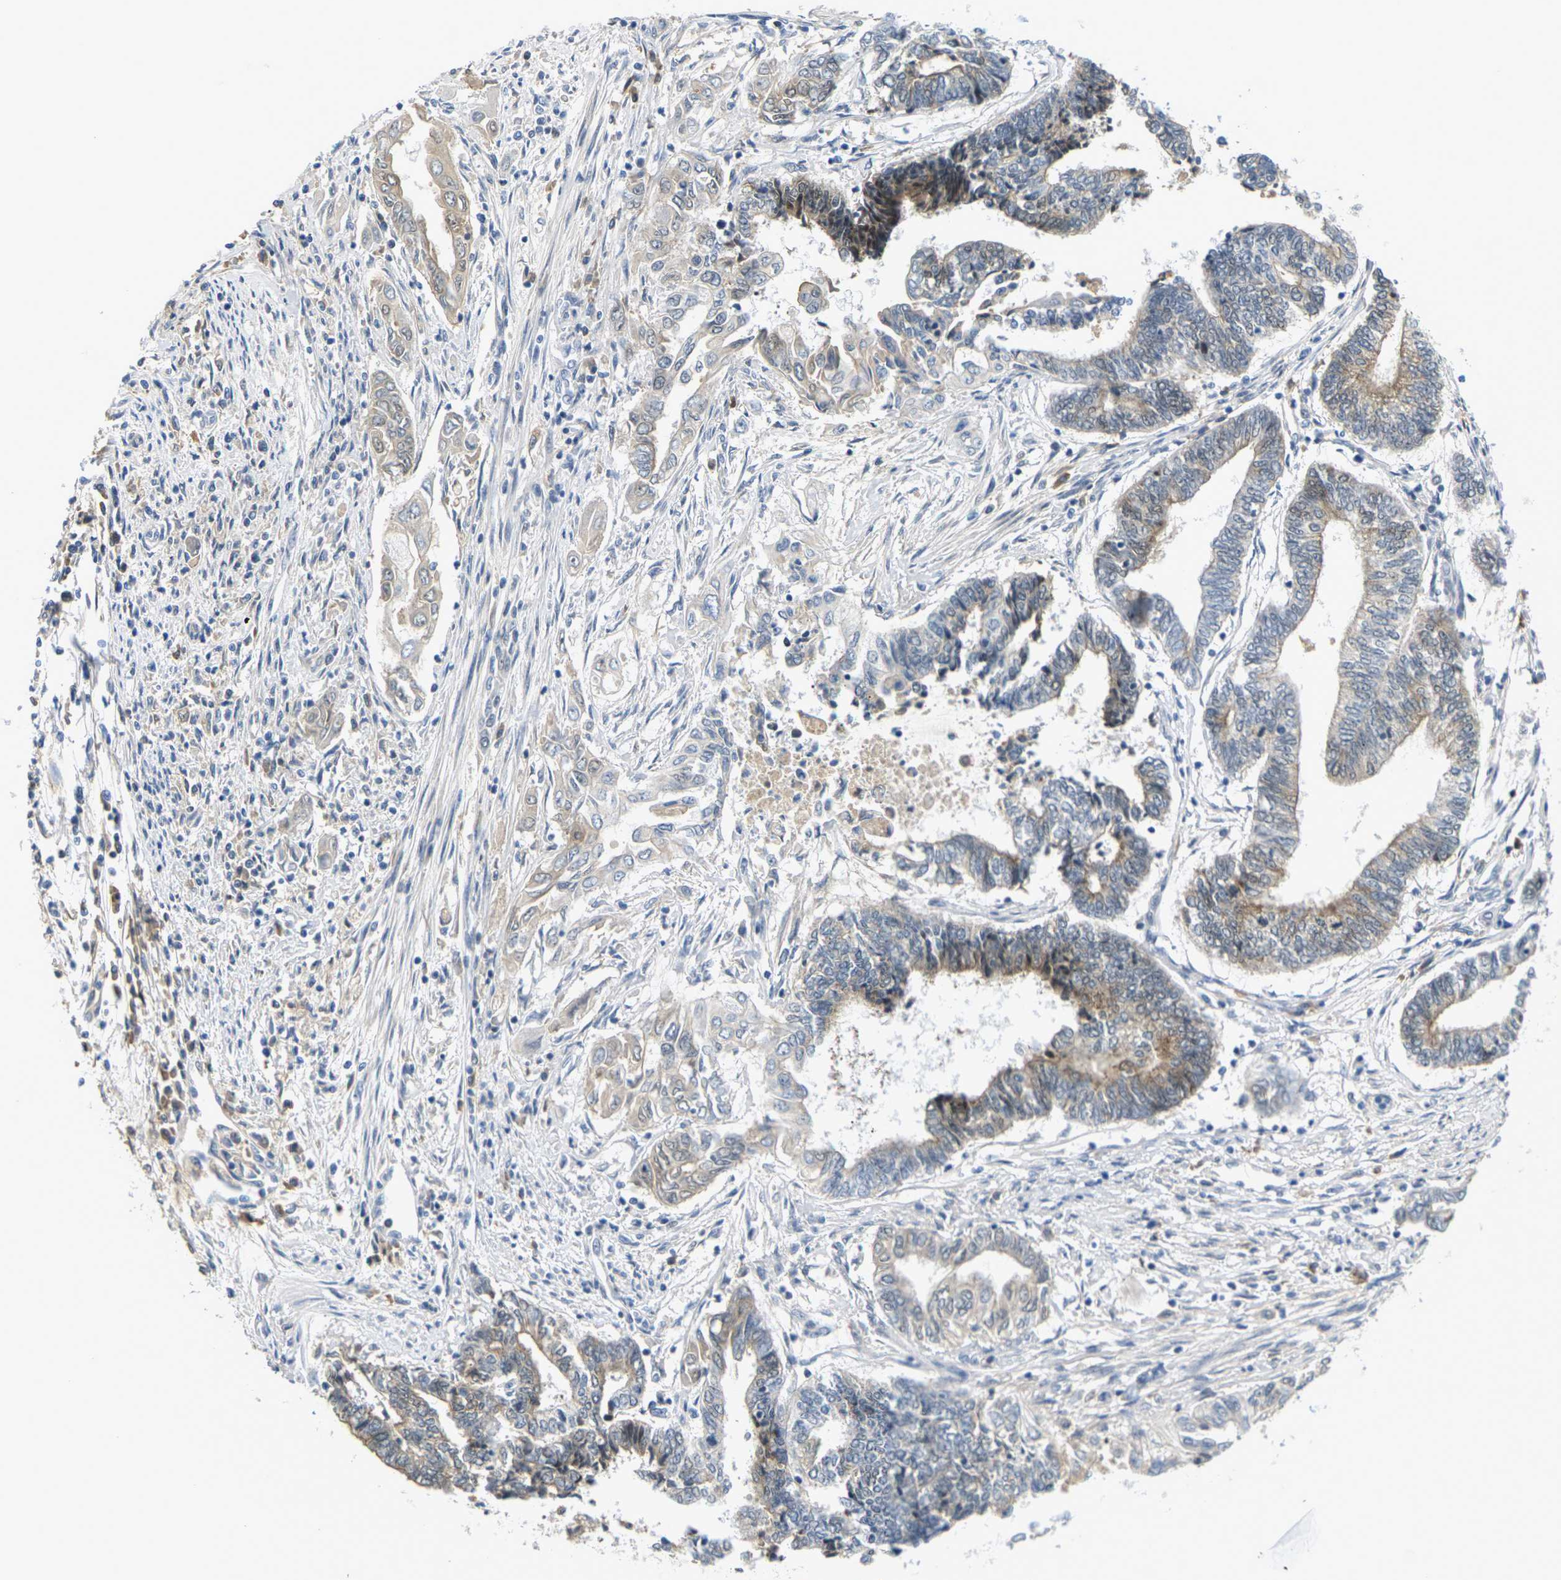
{"staining": {"intensity": "moderate", "quantity": "25%-75%", "location": "cytoplasmic/membranous"}, "tissue": "endometrial cancer", "cell_type": "Tumor cells", "image_type": "cancer", "snomed": [{"axis": "morphology", "description": "Adenocarcinoma, NOS"}, {"axis": "topography", "description": "Uterus"}, {"axis": "topography", "description": "Endometrium"}], "caption": "Endometrial cancer (adenocarcinoma) stained with a brown dye exhibits moderate cytoplasmic/membranous positive positivity in approximately 25%-75% of tumor cells.", "gene": "PKP2", "patient": {"sex": "female", "age": 70}}